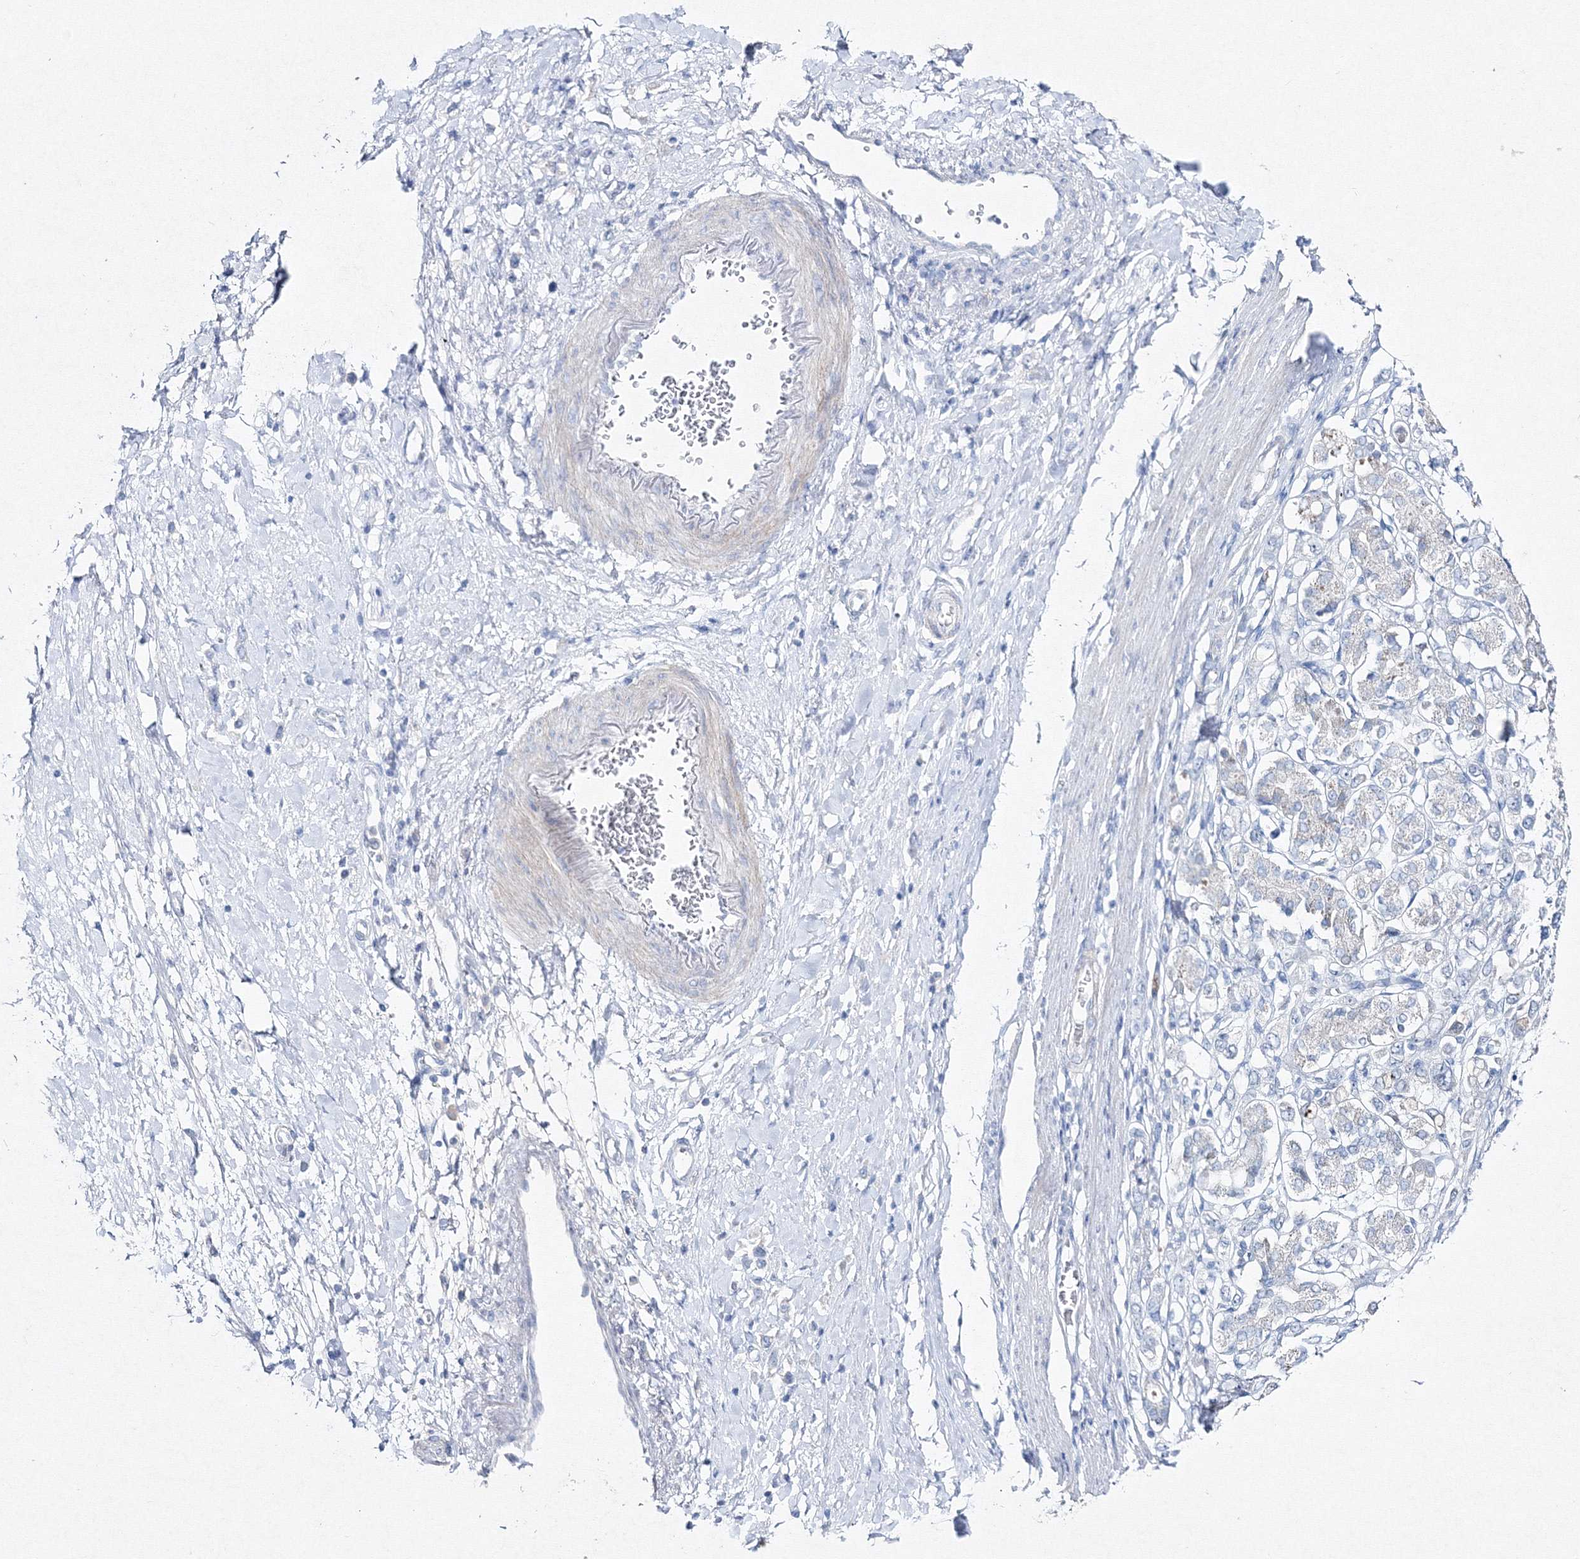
{"staining": {"intensity": "negative", "quantity": "none", "location": "none"}, "tissue": "stomach cancer", "cell_type": "Tumor cells", "image_type": "cancer", "snomed": [{"axis": "morphology", "description": "Adenocarcinoma, NOS"}, {"axis": "topography", "description": "Stomach"}], "caption": "Photomicrograph shows no protein staining in tumor cells of stomach cancer tissue.", "gene": "GCKR", "patient": {"sex": "female", "age": 65}}